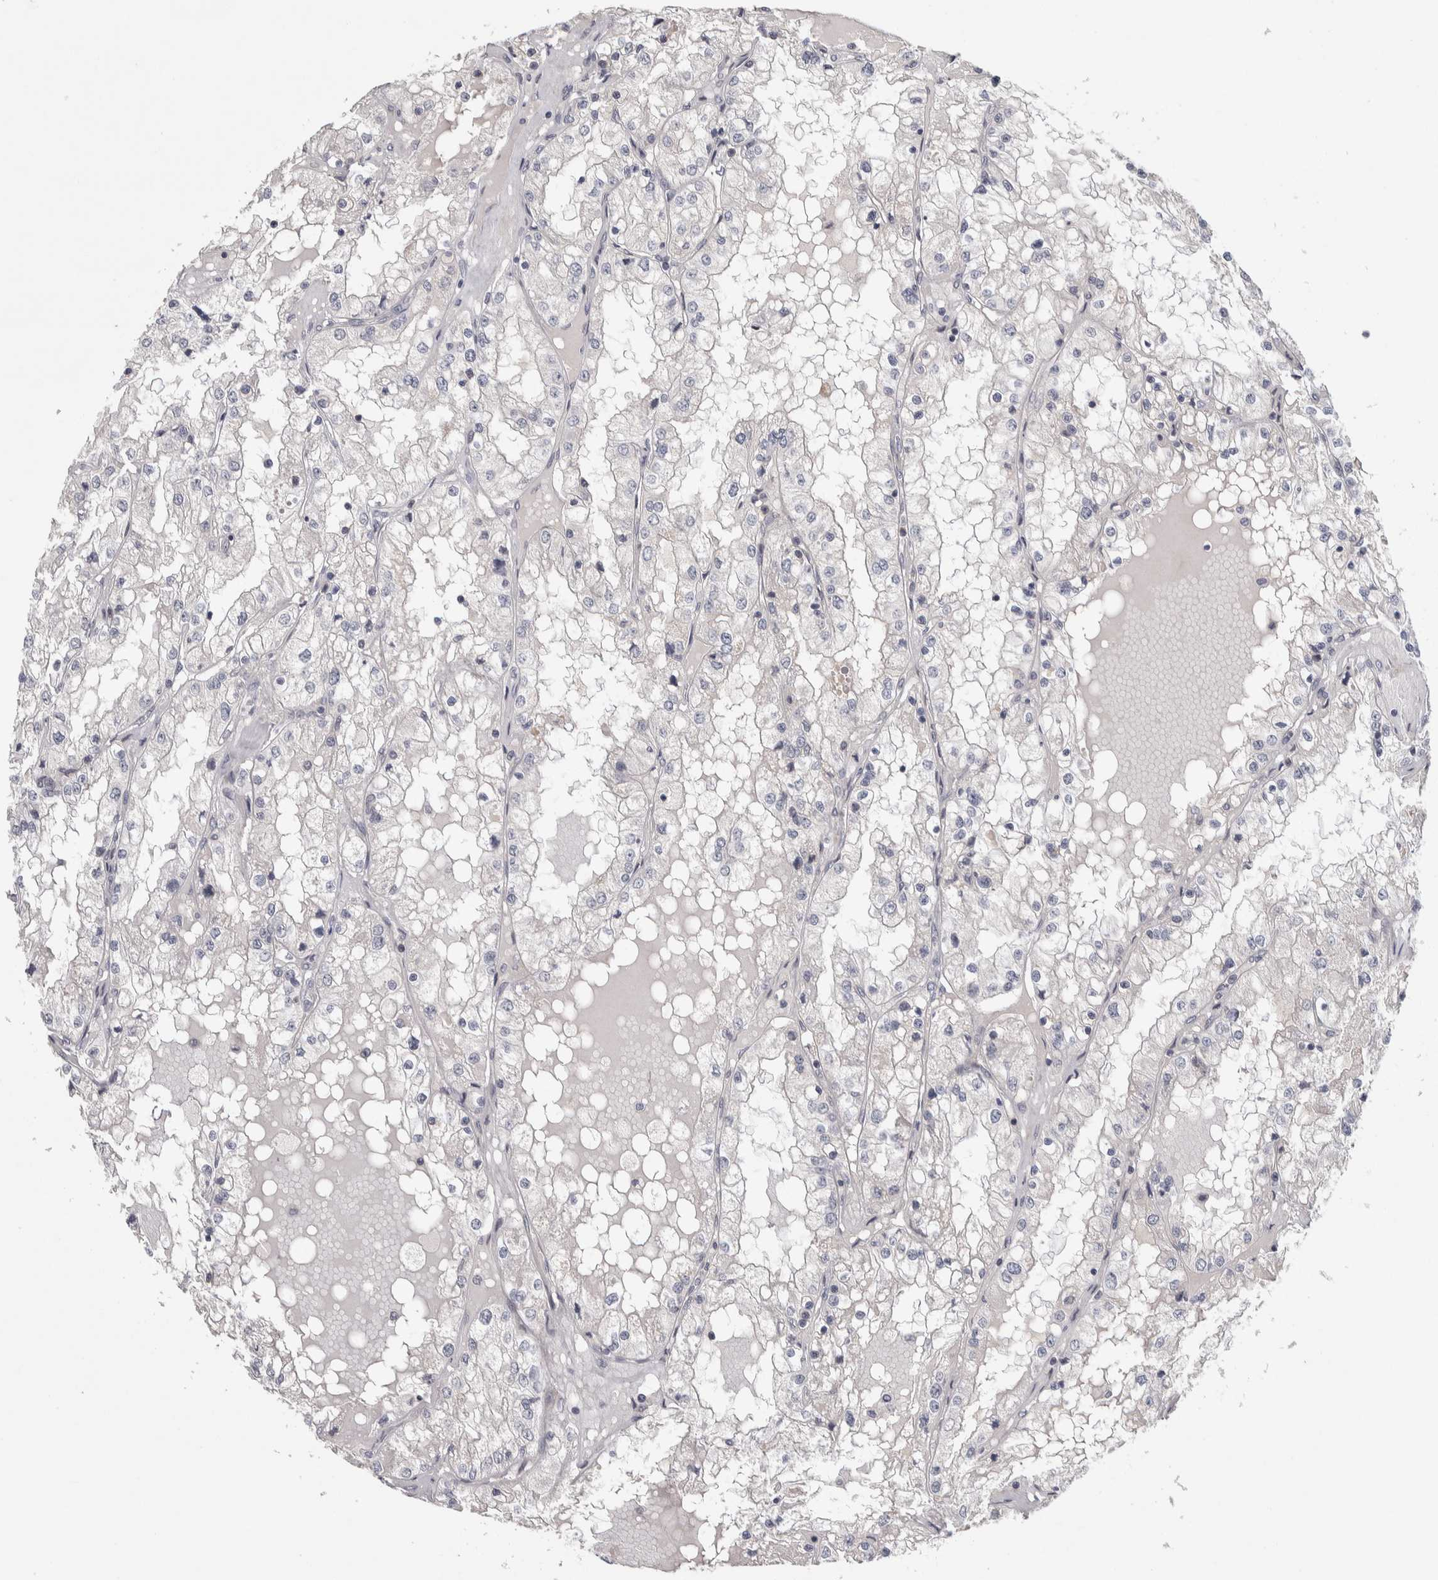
{"staining": {"intensity": "negative", "quantity": "none", "location": "none"}, "tissue": "renal cancer", "cell_type": "Tumor cells", "image_type": "cancer", "snomed": [{"axis": "morphology", "description": "Adenocarcinoma, NOS"}, {"axis": "topography", "description": "Kidney"}], "caption": "IHC image of neoplastic tissue: renal cancer stained with DAB (3,3'-diaminobenzidine) demonstrates no significant protein expression in tumor cells. The staining is performed using DAB (3,3'-diaminobenzidine) brown chromogen with nuclei counter-stained in using hematoxylin.", "gene": "ASPN", "patient": {"sex": "male", "age": 68}}